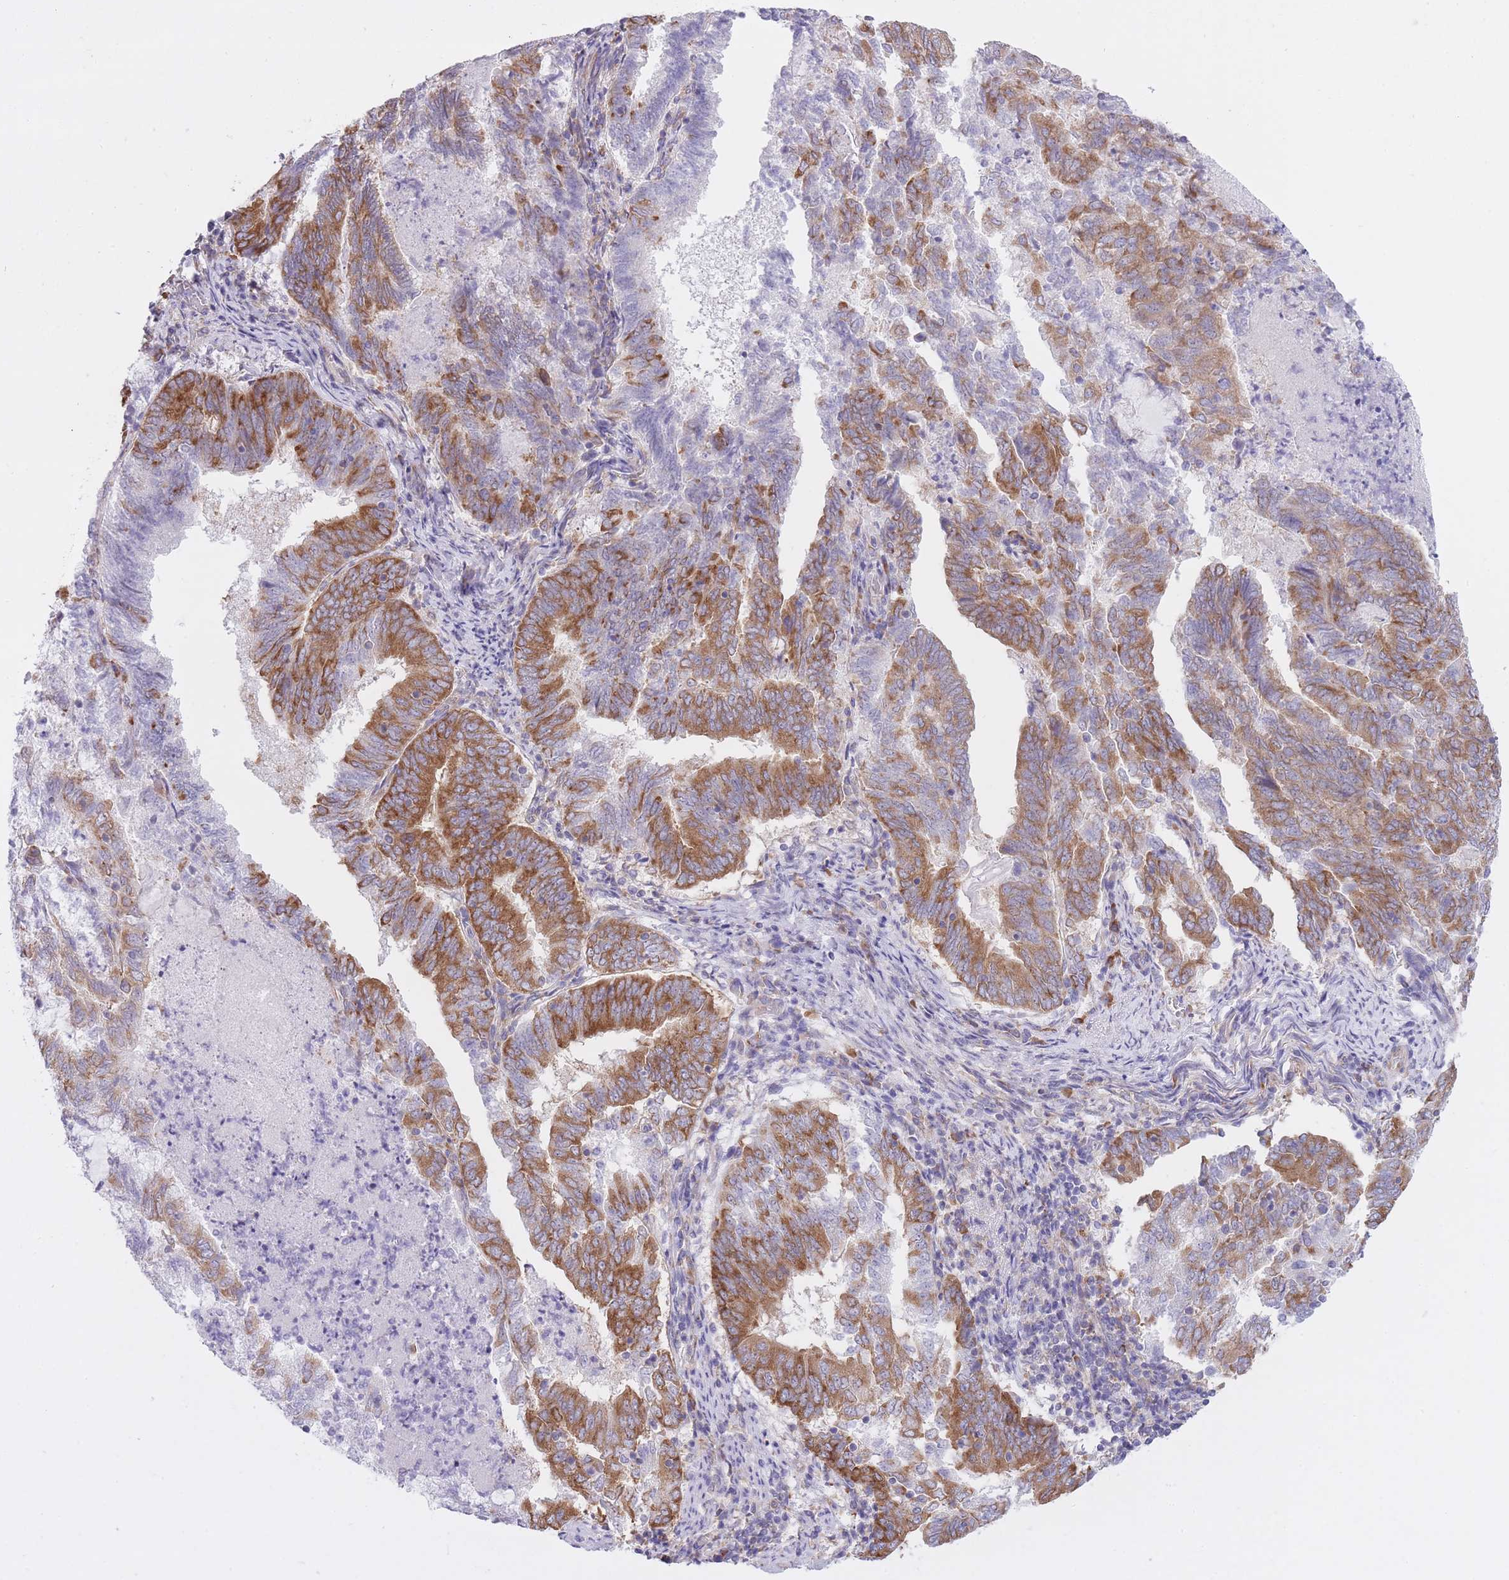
{"staining": {"intensity": "moderate", "quantity": "25%-75%", "location": "cytoplasmic/membranous"}, "tissue": "endometrial cancer", "cell_type": "Tumor cells", "image_type": "cancer", "snomed": [{"axis": "morphology", "description": "Adenocarcinoma, NOS"}, {"axis": "topography", "description": "Endometrium"}], "caption": "Endometrial adenocarcinoma stained with a brown dye exhibits moderate cytoplasmic/membranous positive expression in approximately 25%-75% of tumor cells.", "gene": "ZNF501", "patient": {"sex": "female", "age": 80}}